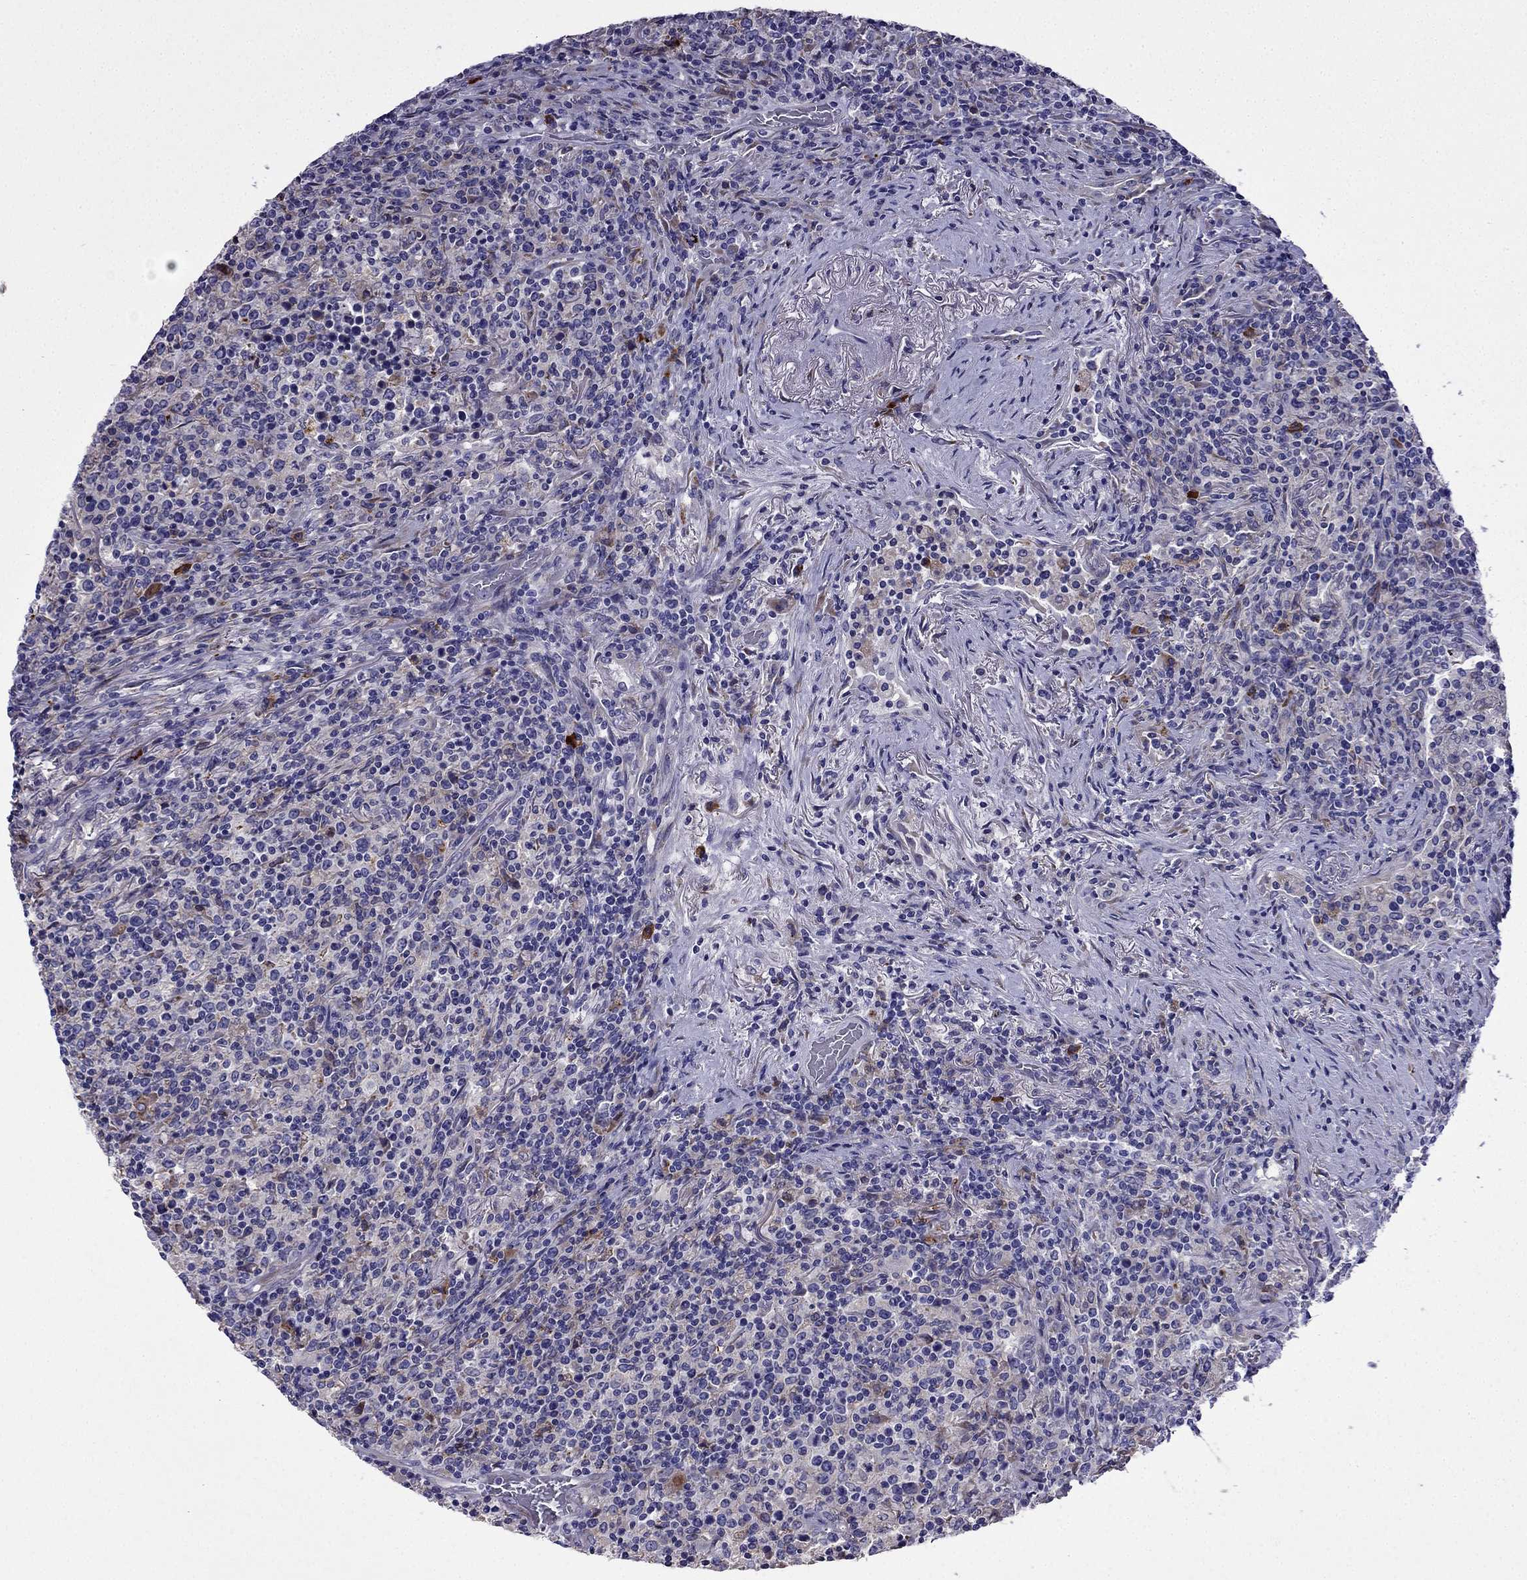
{"staining": {"intensity": "negative", "quantity": "none", "location": "none"}, "tissue": "lymphoma", "cell_type": "Tumor cells", "image_type": "cancer", "snomed": [{"axis": "morphology", "description": "Malignant lymphoma, non-Hodgkin's type, High grade"}, {"axis": "topography", "description": "Lung"}], "caption": "IHC photomicrograph of lymphoma stained for a protein (brown), which exhibits no staining in tumor cells. Brightfield microscopy of IHC stained with DAB (3,3'-diaminobenzidine) (brown) and hematoxylin (blue), captured at high magnification.", "gene": "TSSK4", "patient": {"sex": "male", "age": 79}}